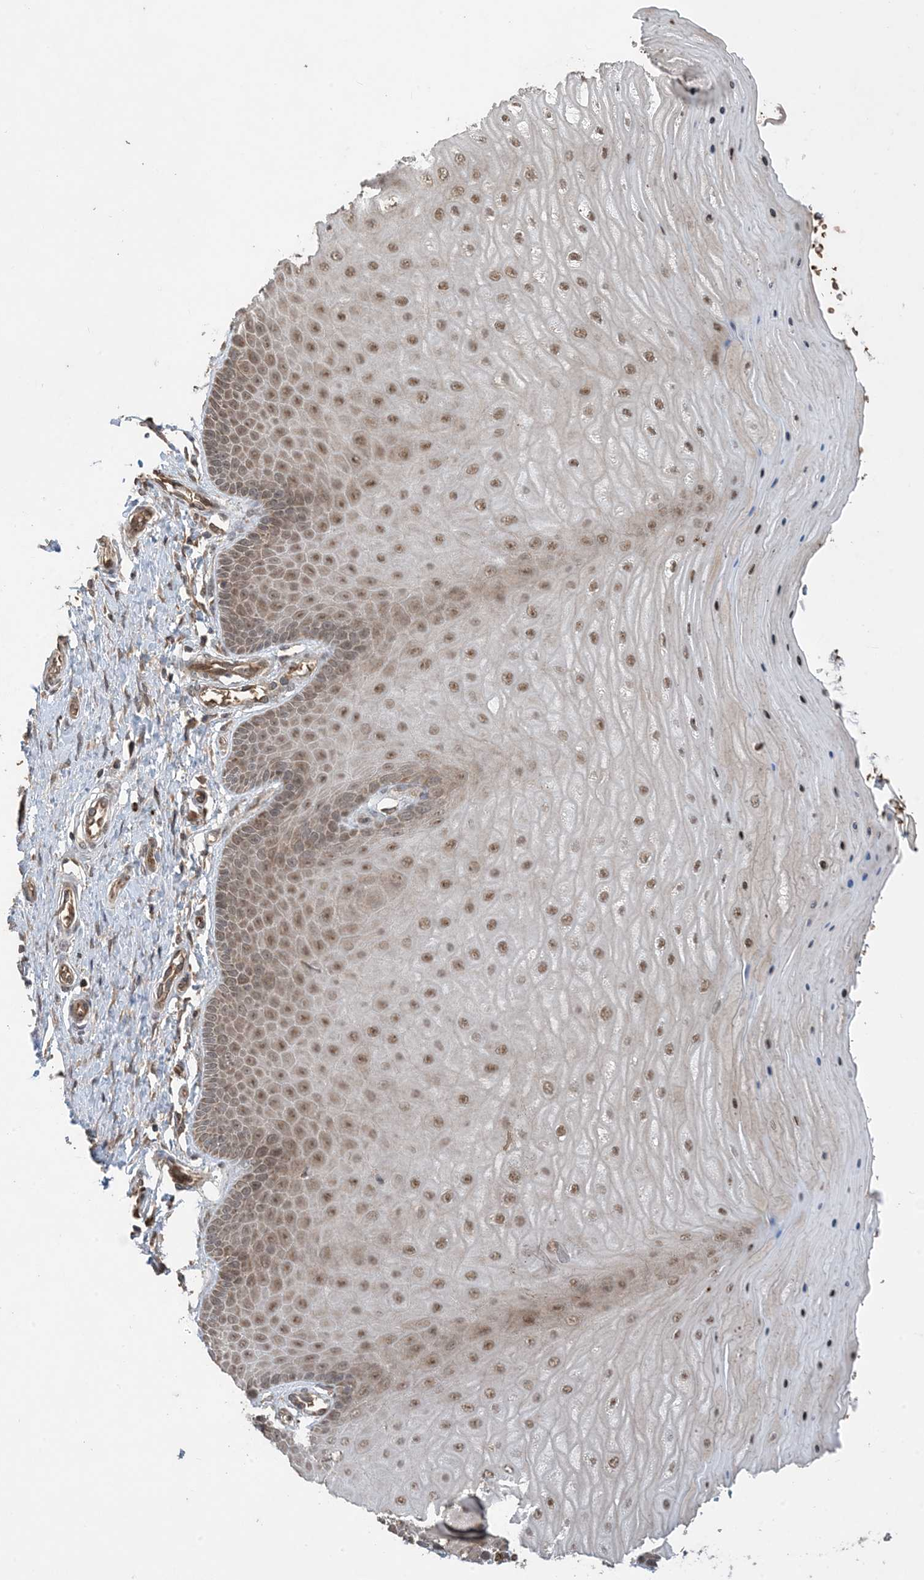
{"staining": {"intensity": "moderate", "quantity": "25%-75%", "location": "cytoplasmic/membranous,nuclear"}, "tissue": "cervix", "cell_type": "Glandular cells", "image_type": "normal", "snomed": [{"axis": "morphology", "description": "Normal tissue, NOS"}, {"axis": "topography", "description": "Cervix"}], "caption": "Immunohistochemical staining of benign human cervix exhibits 25%-75% levels of moderate cytoplasmic/membranous,nuclear protein positivity in approximately 25%-75% of glandular cells. The staining was performed using DAB (3,3'-diaminobenzidine) to visualize the protein expression in brown, while the nuclei were stained in blue with hematoxylin (Magnification: 20x).", "gene": "PUSL1", "patient": {"sex": "female", "age": 55}}